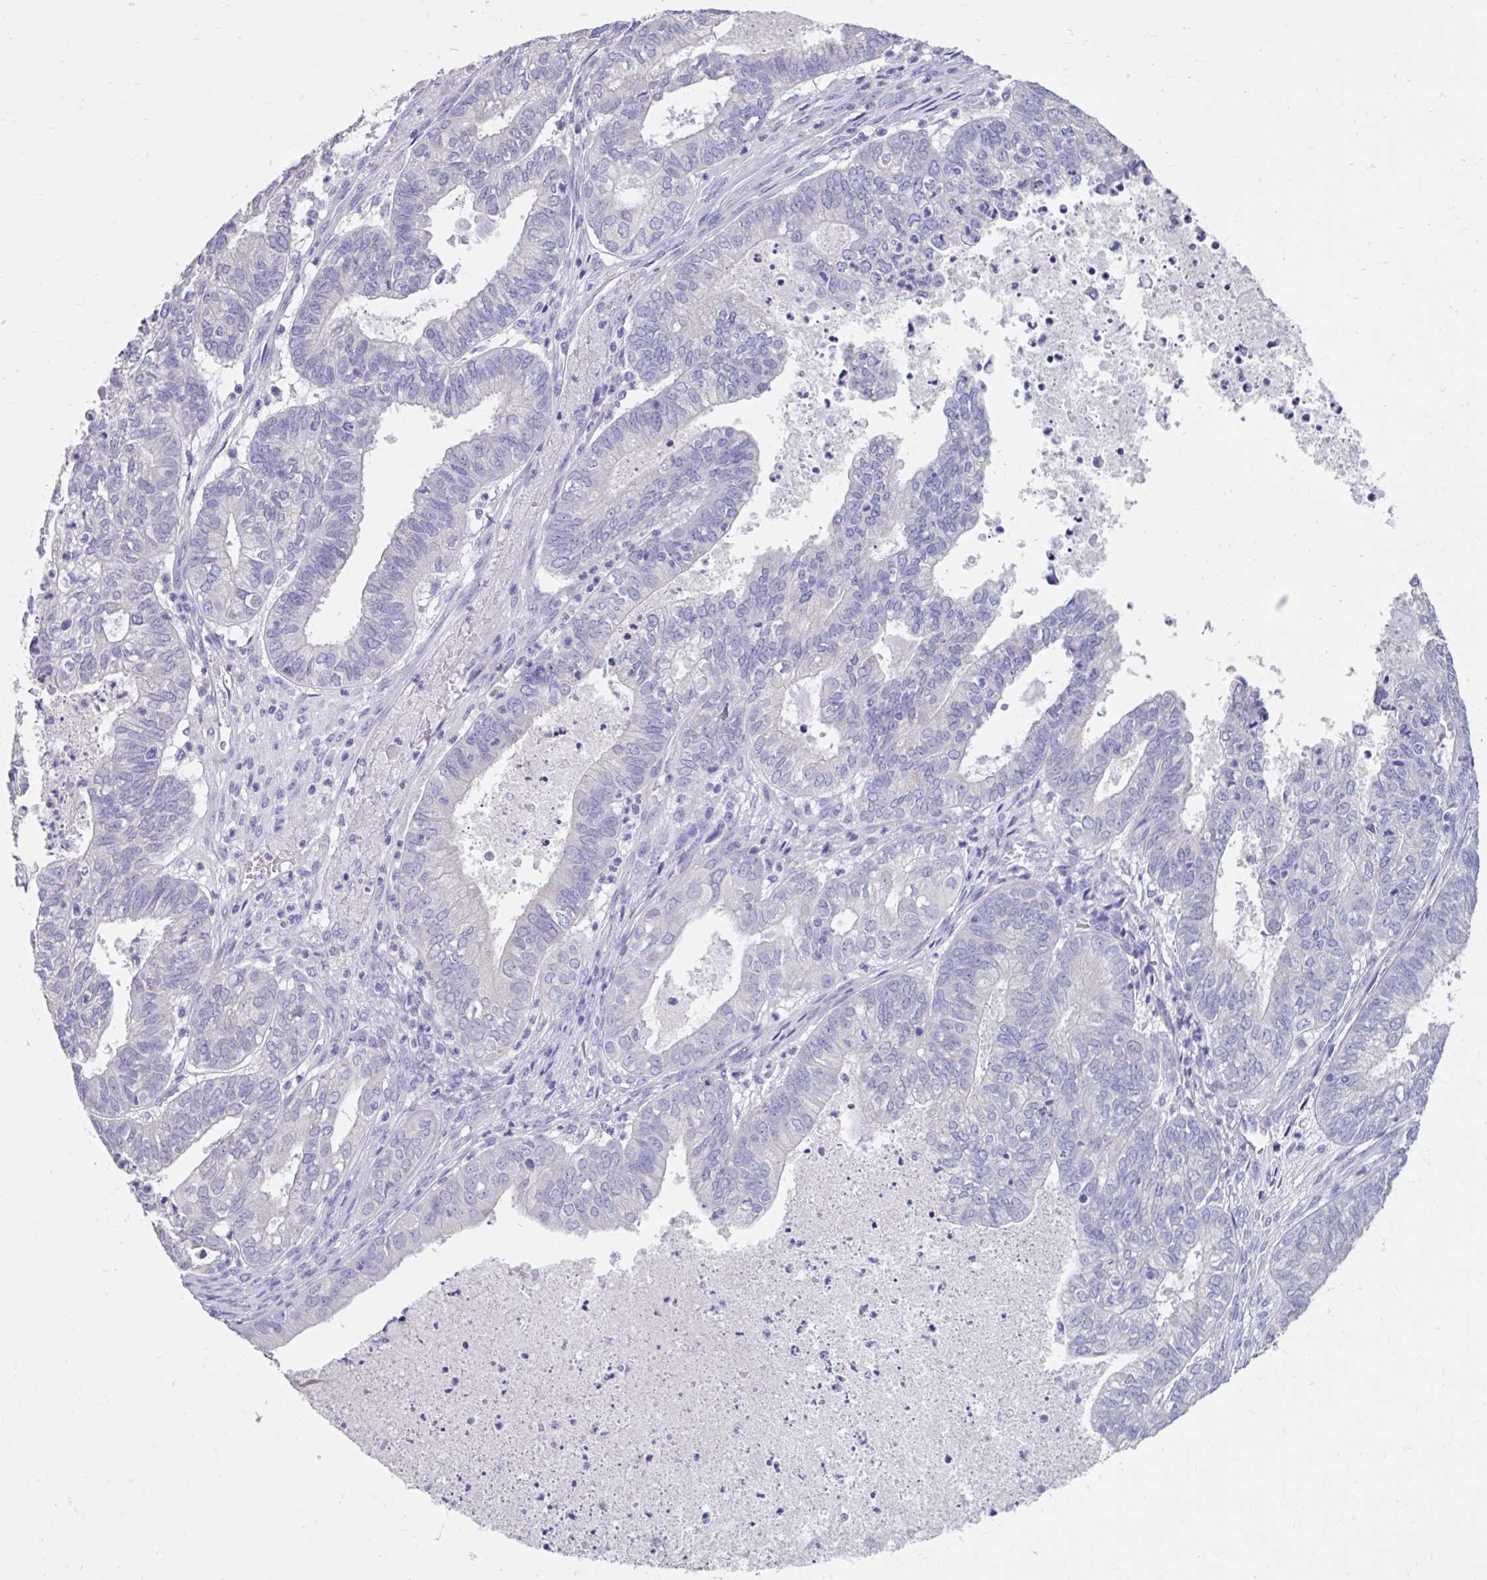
{"staining": {"intensity": "negative", "quantity": "none", "location": "none"}, "tissue": "ovarian cancer", "cell_type": "Tumor cells", "image_type": "cancer", "snomed": [{"axis": "morphology", "description": "Carcinoma, endometroid"}, {"axis": "topography", "description": "Ovary"}], "caption": "This photomicrograph is of ovarian cancer stained with immunohistochemistry to label a protein in brown with the nuclei are counter-stained blue. There is no staining in tumor cells. Nuclei are stained in blue.", "gene": "GPR162", "patient": {"sex": "female", "age": 64}}